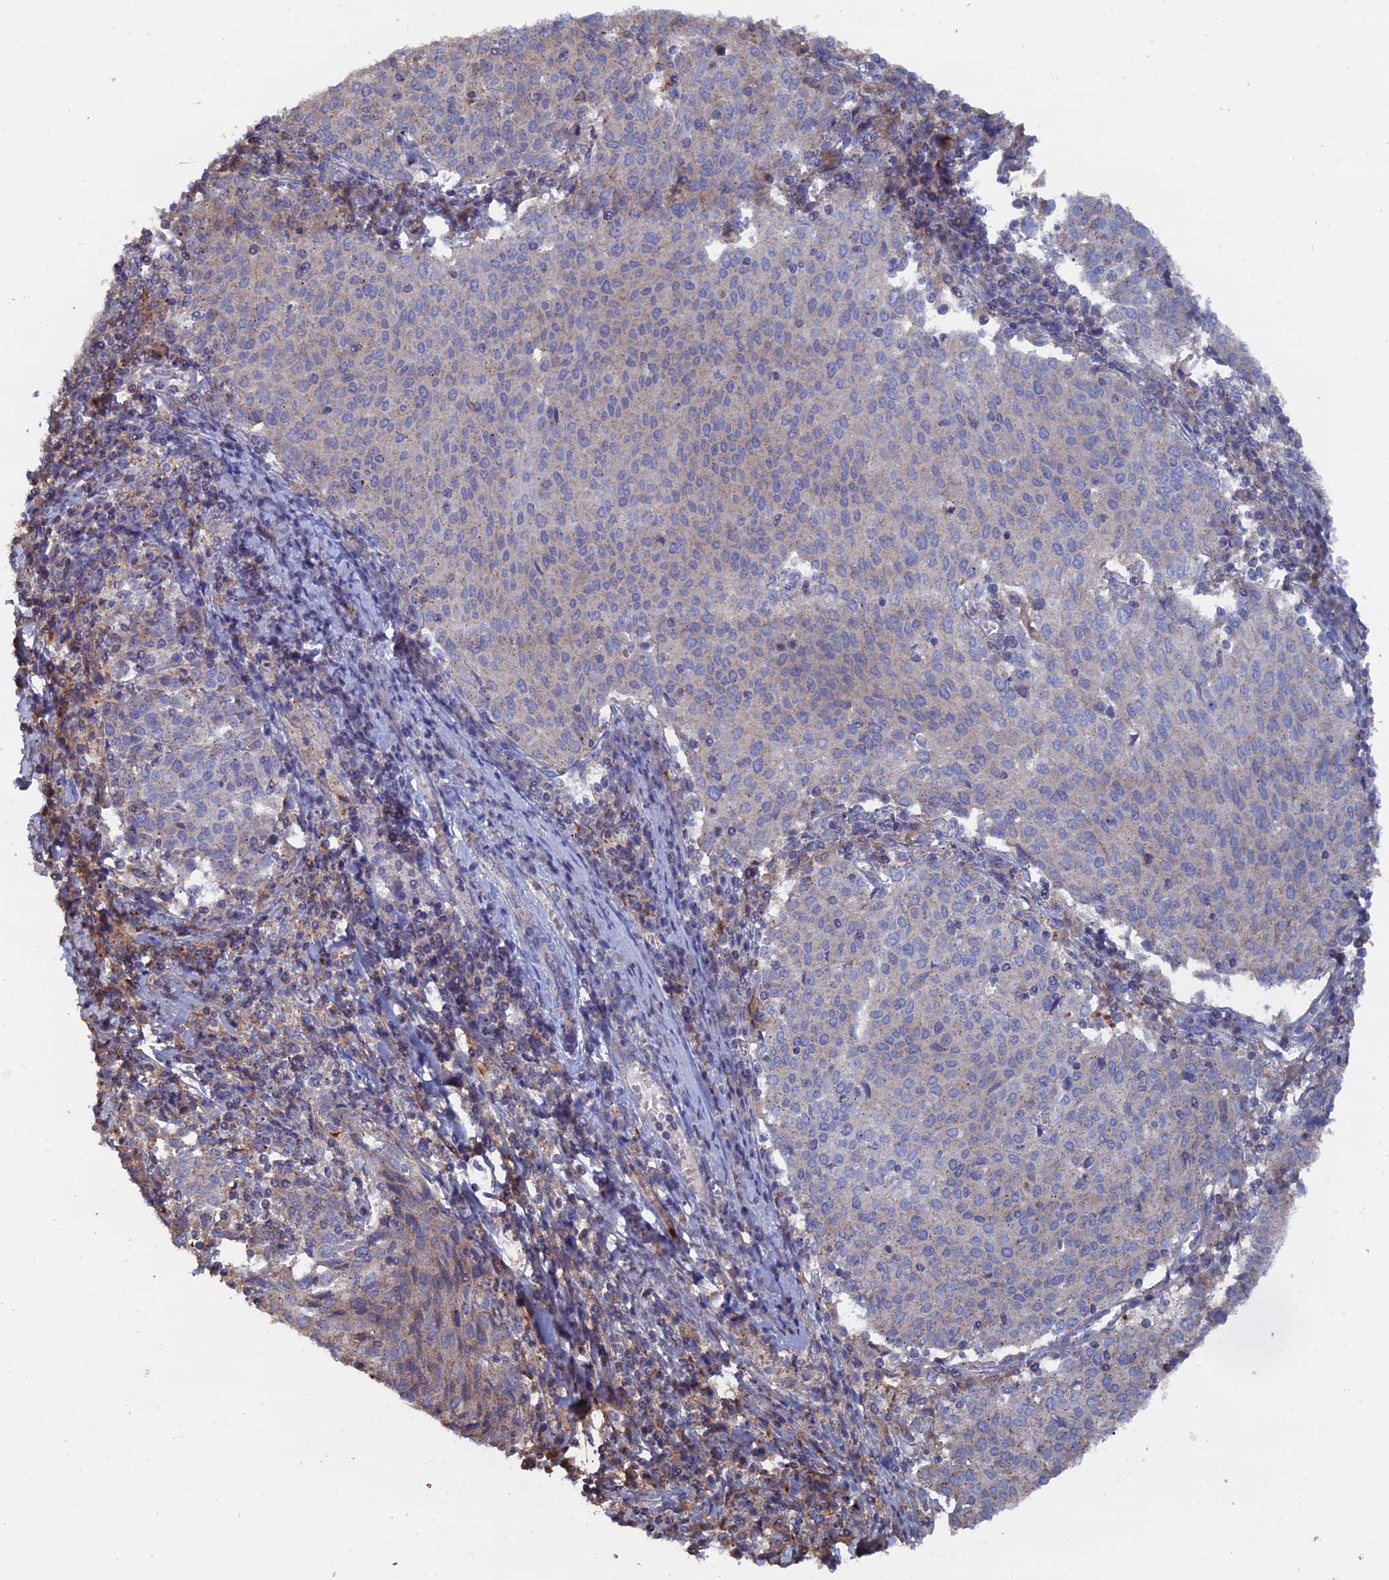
{"staining": {"intensity": "weak", "quantity": "<25%", "location": "cytoplasmic/membranous"}, "tissue": "cervical cancer", "cell_type": "Tumor cells", "image_type": "cancer", "snomed": [{"axis": "morphology", "description": "Squamous cell carcinoma, NOS"}, {"axis": "topography", "description": "Cervix"}], "caption": "Cervical squamous cell carcinoma stained for a protein using immunohistochemistry demonstrates no expression tumor cells.", "gene": "SMG9", "patient": {"sex": "female", "age": 46}}